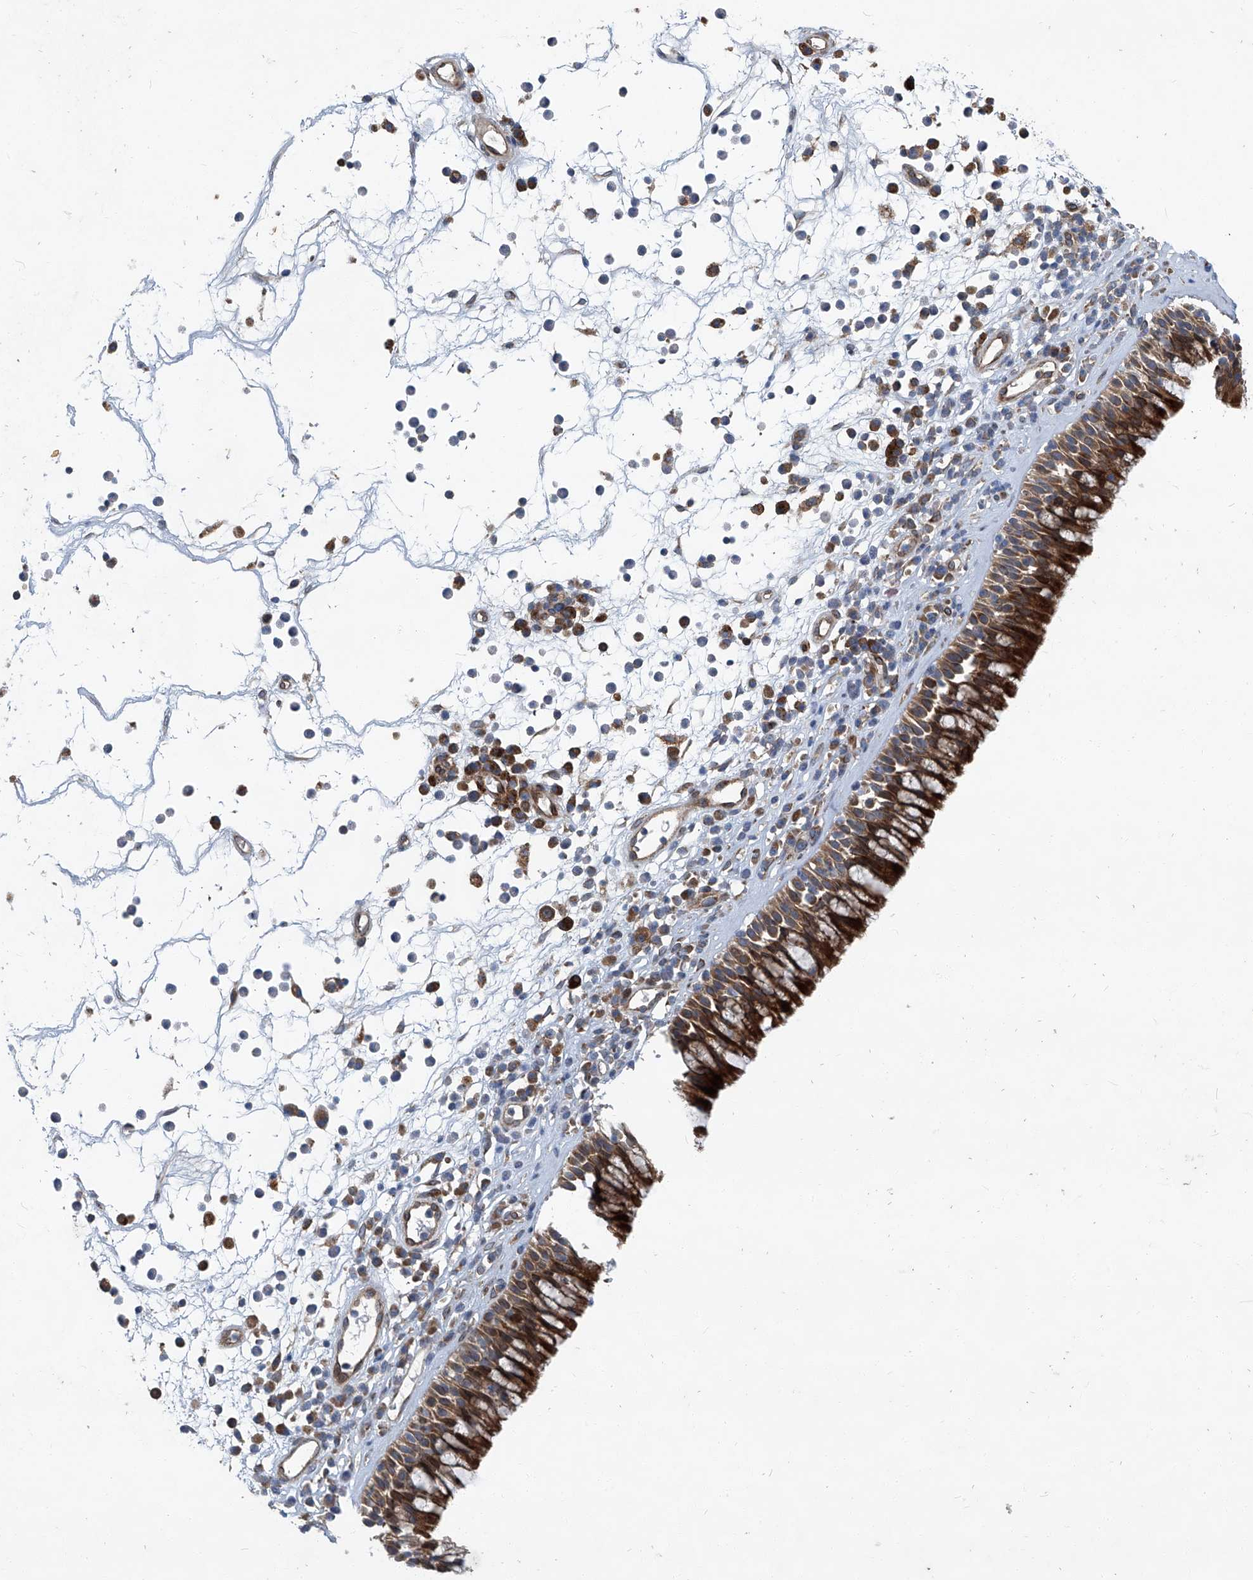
{"staining": {"intensity": "strong", "quantity": ">75%", "location": "cytoplasmic/membranous"}, "tissue": "nasopharynx", "cell_type": "Respiratory epithelial cells", "image_type": "normal", "snomed": [{"axis": "morphology", "description": "Normal tissue, NOS"}, {"axis": "morphology", "description": "Inflammation, NOS"}, {"axis": "morphology", "description": "Malignant melanoma, Metastatic site"}, {"axis": "topography", "description": "Nasopharynx"}], "caption": "Immunohistochemistry of benign human nasopharynx demonstrates high levels of strong cytoplasmic/membranous staining in approximately >75% of respiratory epithelial cells.", "gene": "GPR132", "patient": {"sex": "male", "age": 70}}